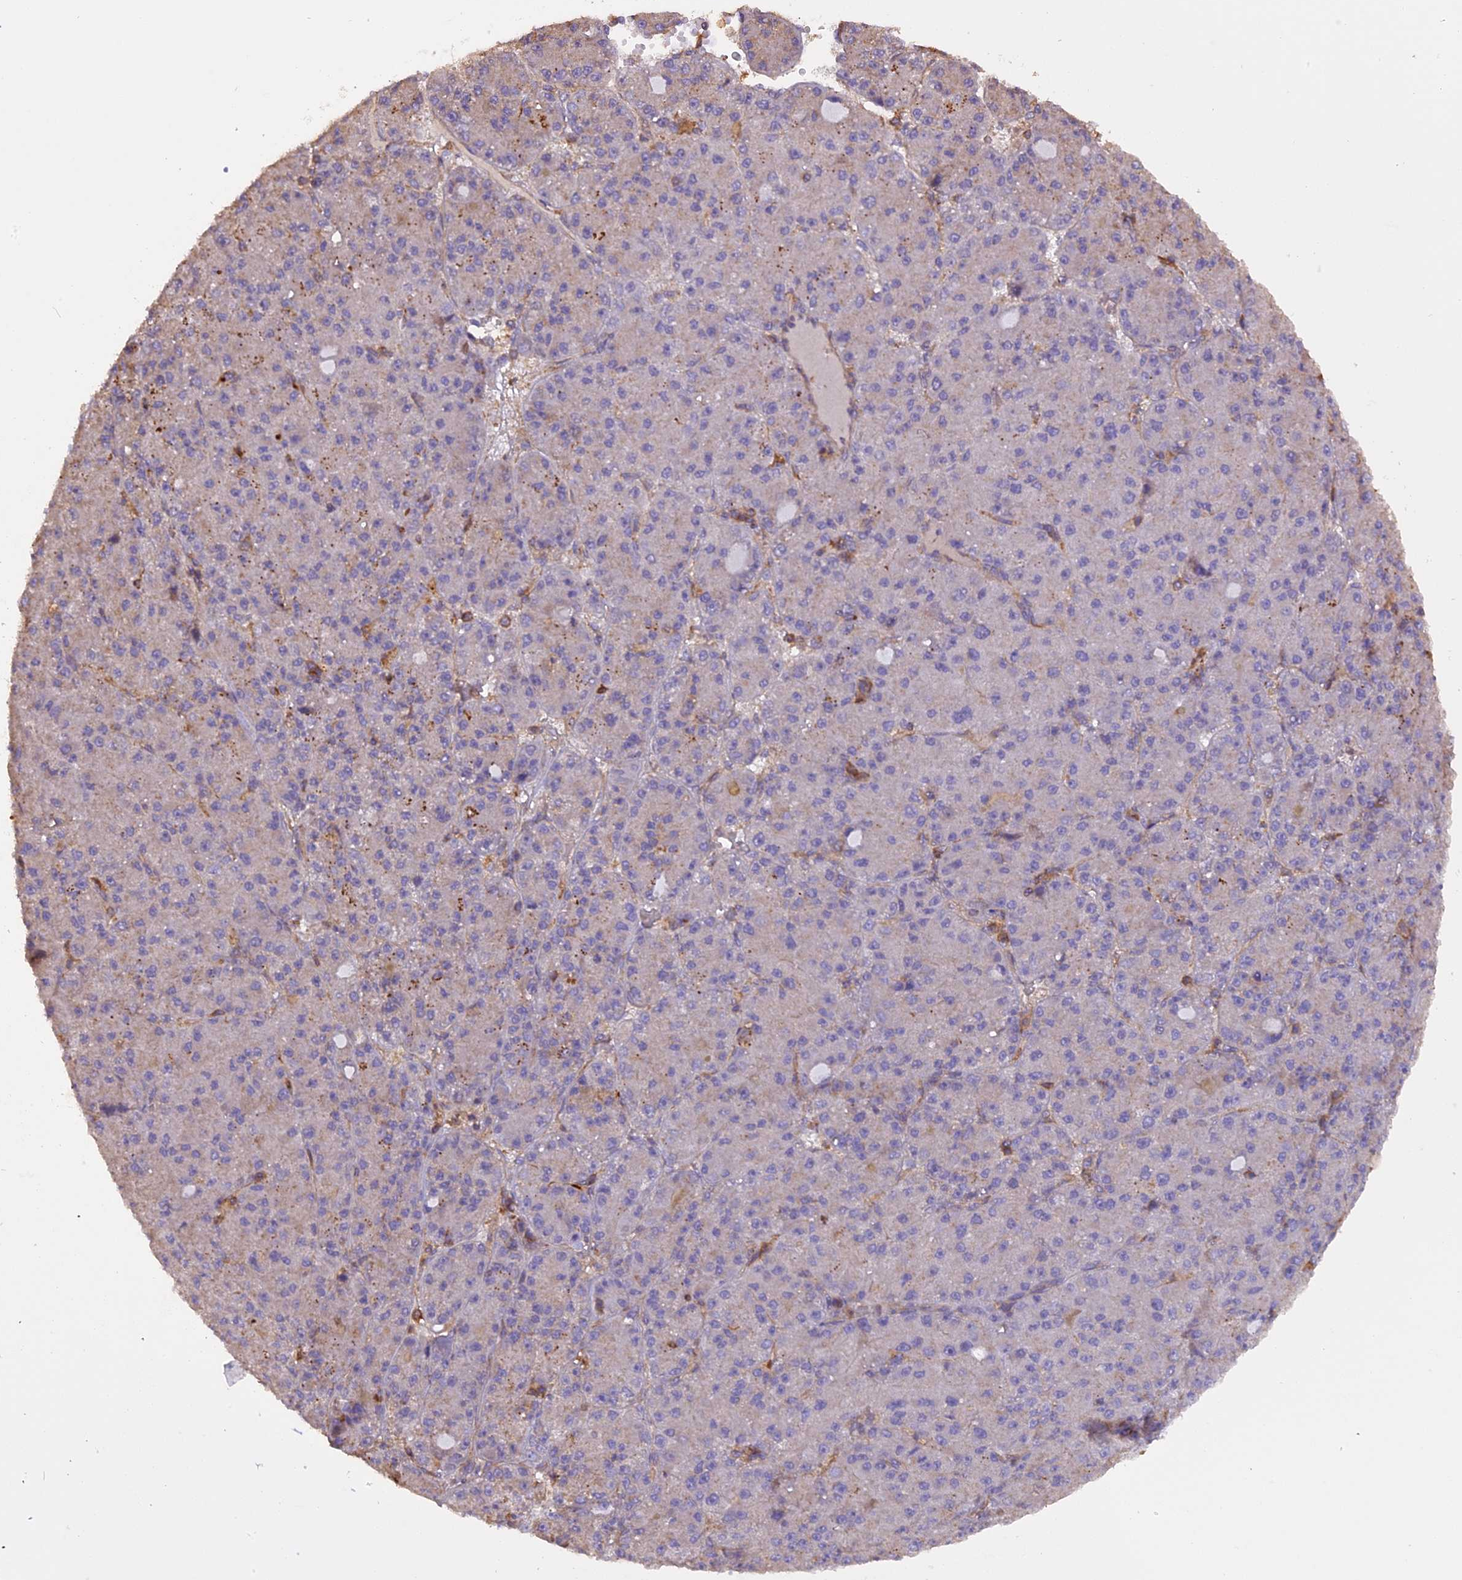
{"staining": {"intensity": "negative", "quantity": "none", "location": "none"}, "tissue": "liver cancer", "cell_type": "Tumor cells", "image_type": "cancer", "snomed": [{"axis": "morphology", "description": "Carcinoma, Hepatocellular, NOS"}, {"axis": "topography", "description": "Liver"}], "caption": "This is an immunohistochemistry (IHC) image of human liver cancer (hepatocellular carcinoma). There is no staining in tumor cells.", "gene": "STOML1", "patient": {"sex": "male", "age": 67}}